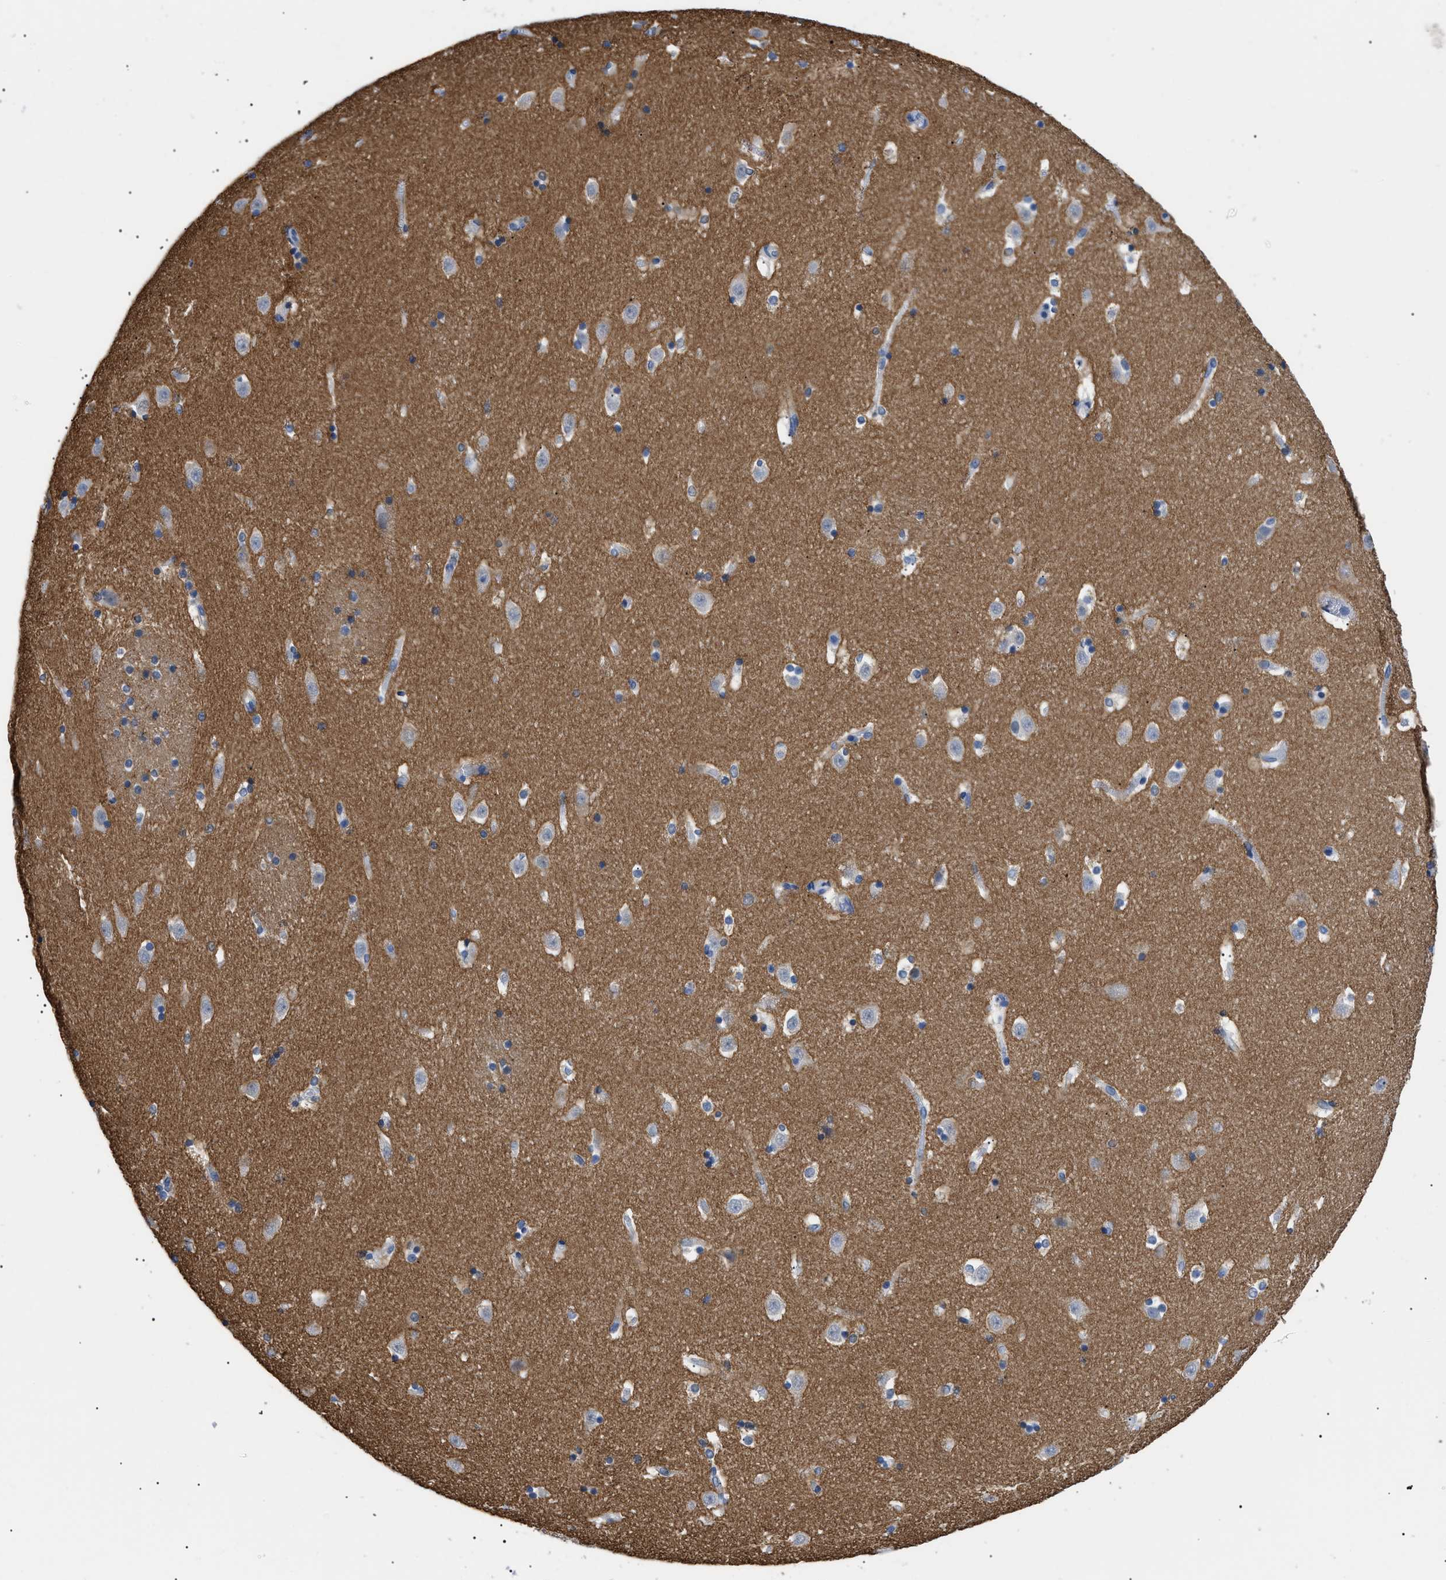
{"staining": {"intensity": "negative", "quantity": "none", "location": "none"}, "tissue": "caudate", "cell_type": "Glial cells", "image_type": "normal", "snomed": [{"axis": "morphology", "description": "Normal tissue, NOS"}, {"axis": "topography", "description": "Lateral ventricle wall"}], "caption": "DAB immunohistochemical staining of unremarkable caudate shows no significant expression in glial cells. (Immunohistochemistry (ihc), brightfield microscopy, high magnification).", "gene": "PRRT2", "patient": {"sex": "male", "age": 45}}